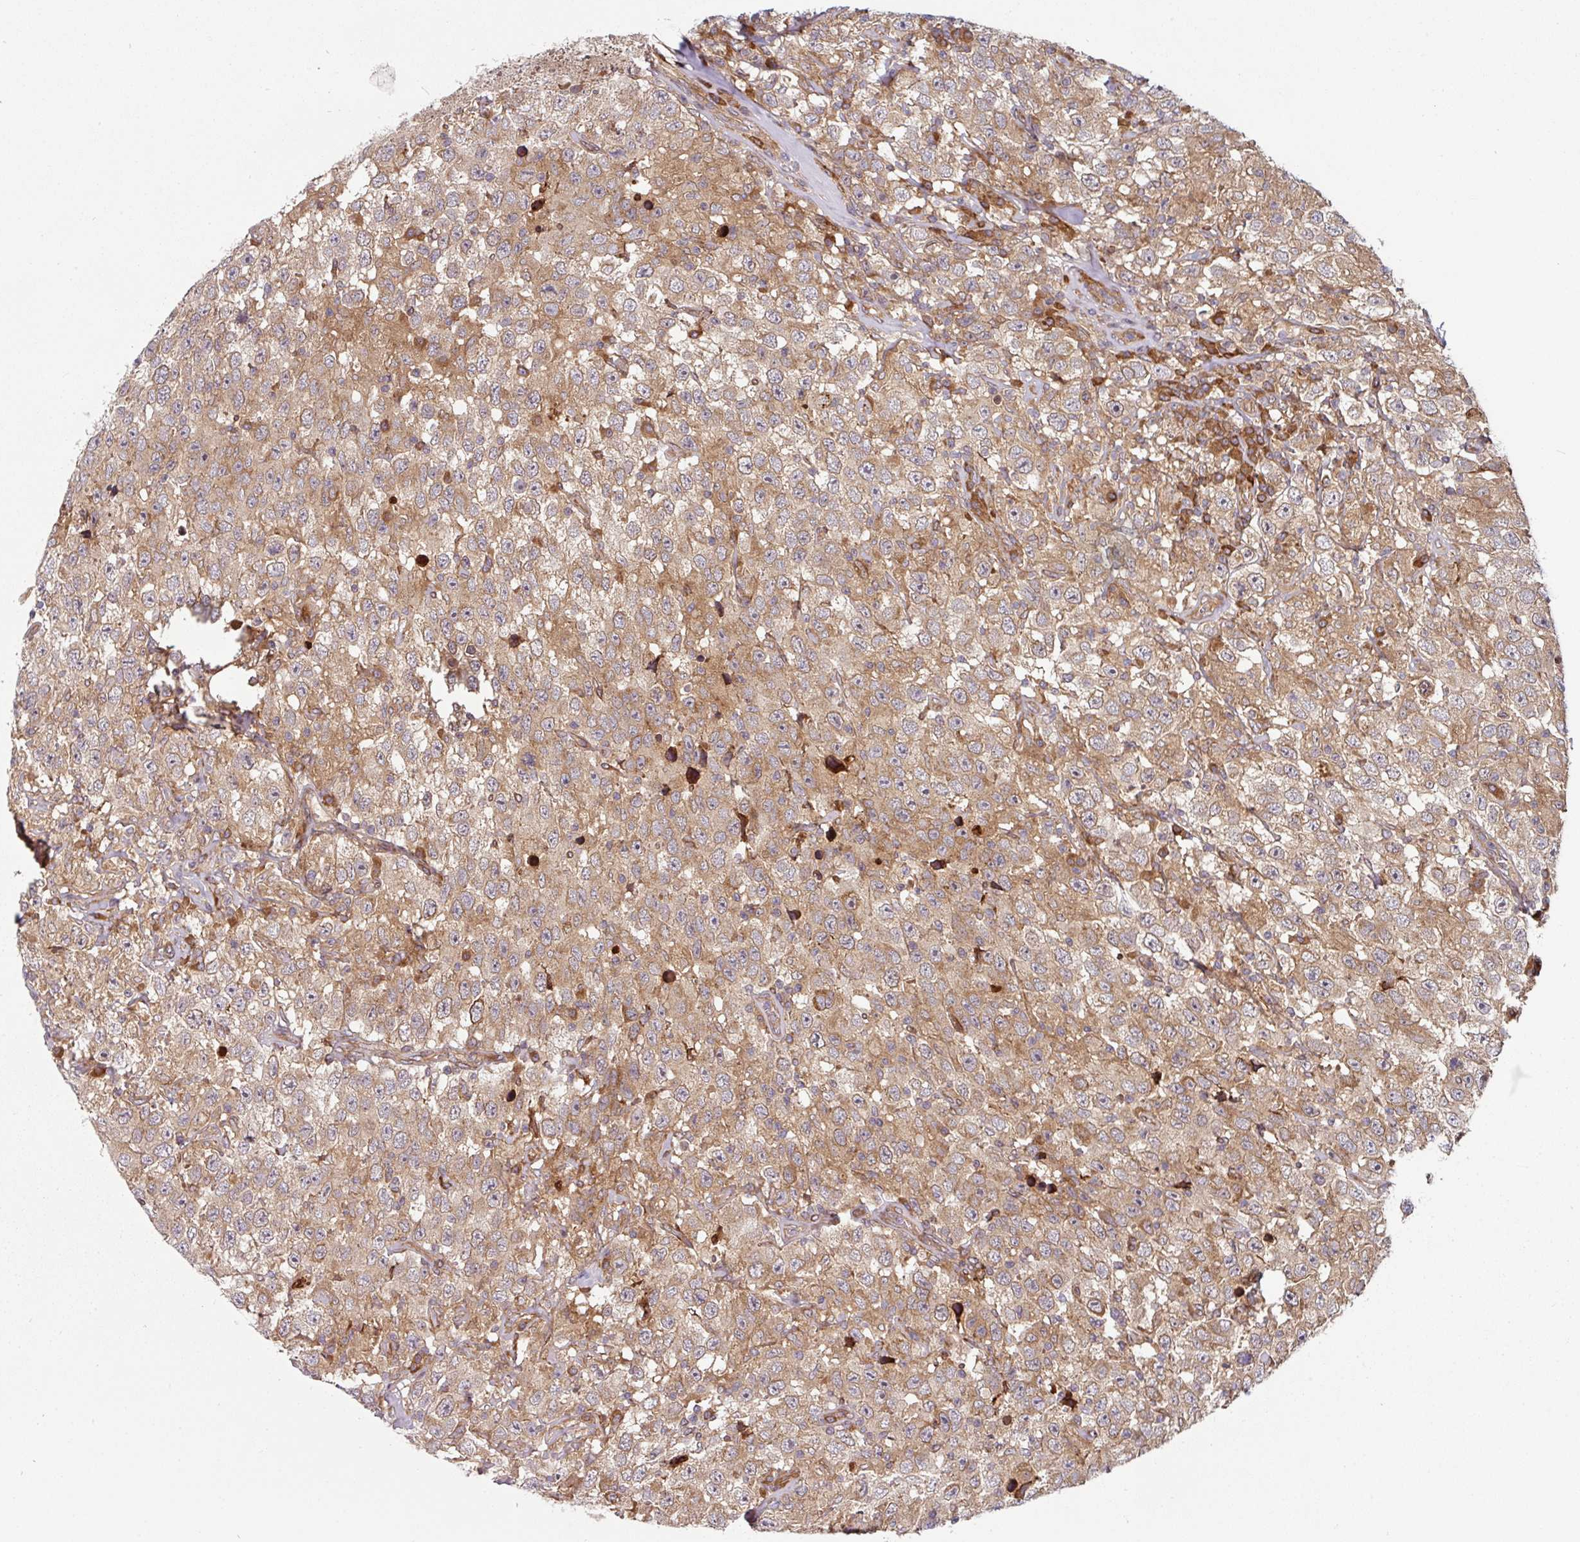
{"staining": {"intensity": "moderate", "quantity": ">75%", "location": "cytoplasmic/membranous"}, "tissue": "testis cancer", "cell_type": "Tumor cells", "image_type": "cancer", "snomed": [{"axis": "morphology", "description": "Seminoma, NOS"}, {"axis": "topography", "description": "Testis"}], "caption": "Immunohistochemical staining of human testis seminoma demonstrates moderate cytoplasmic/membranous protein expression in approximately >75% of tumor cells.", "gene": "RAB5A", "patient": {"sex": "male", "age": 41}}